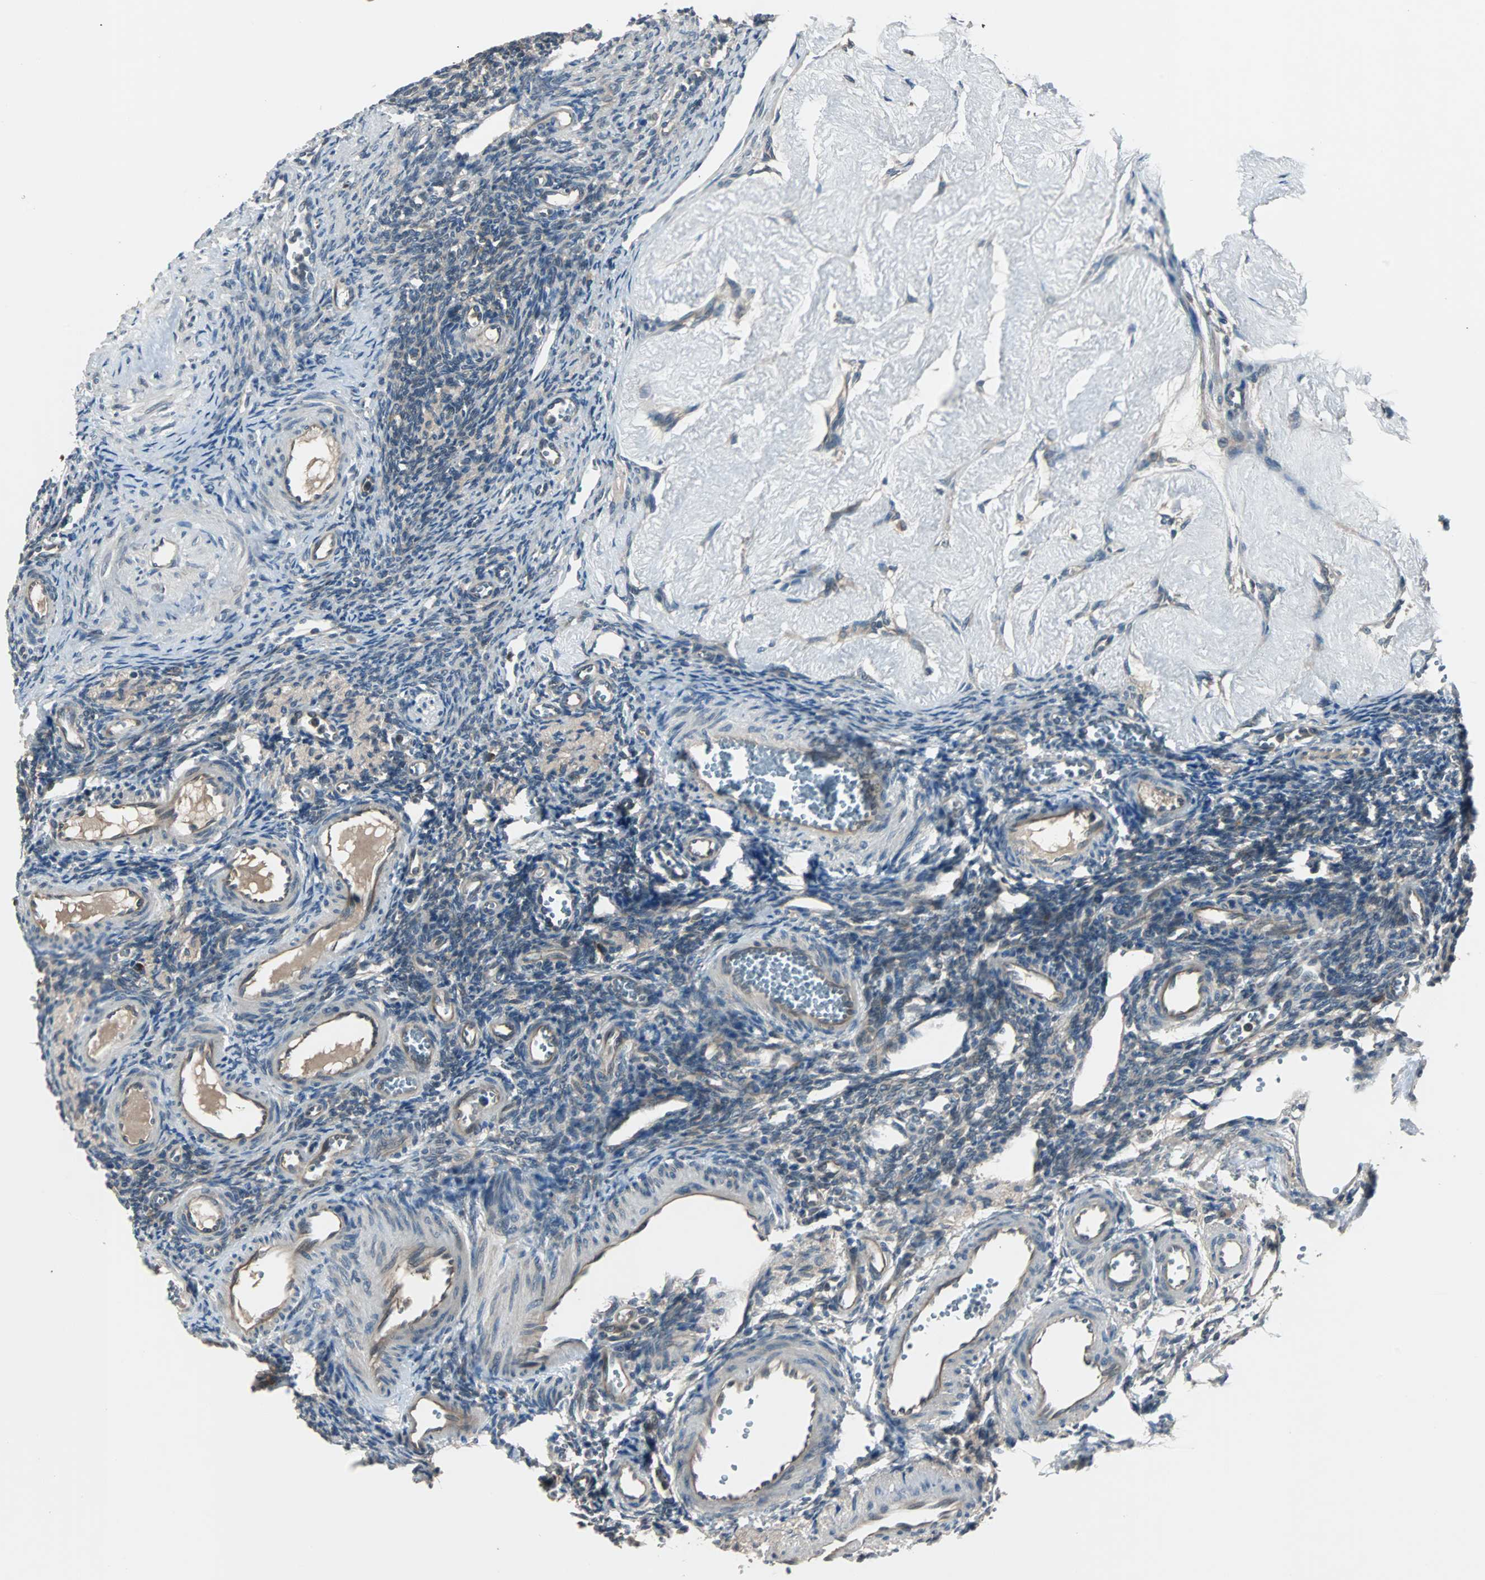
{"staining": {"intensity": "negative", "quantity": "none", "location": "none"}, "tissue": "ovary", "cell_type": "Ovarian stroma cells", "image_type": "normal", "snomed": [{"axis": "morphology", "description": "Normal tissue, NOS"}, {"axis": "topography", "description": "Ovary"}], "caption": "IHC of unremarkable human ovary reveals no staining in ovarian stroma cells.", "gene": "ARF1", "patient": {"sex": "female", "age": 33}}